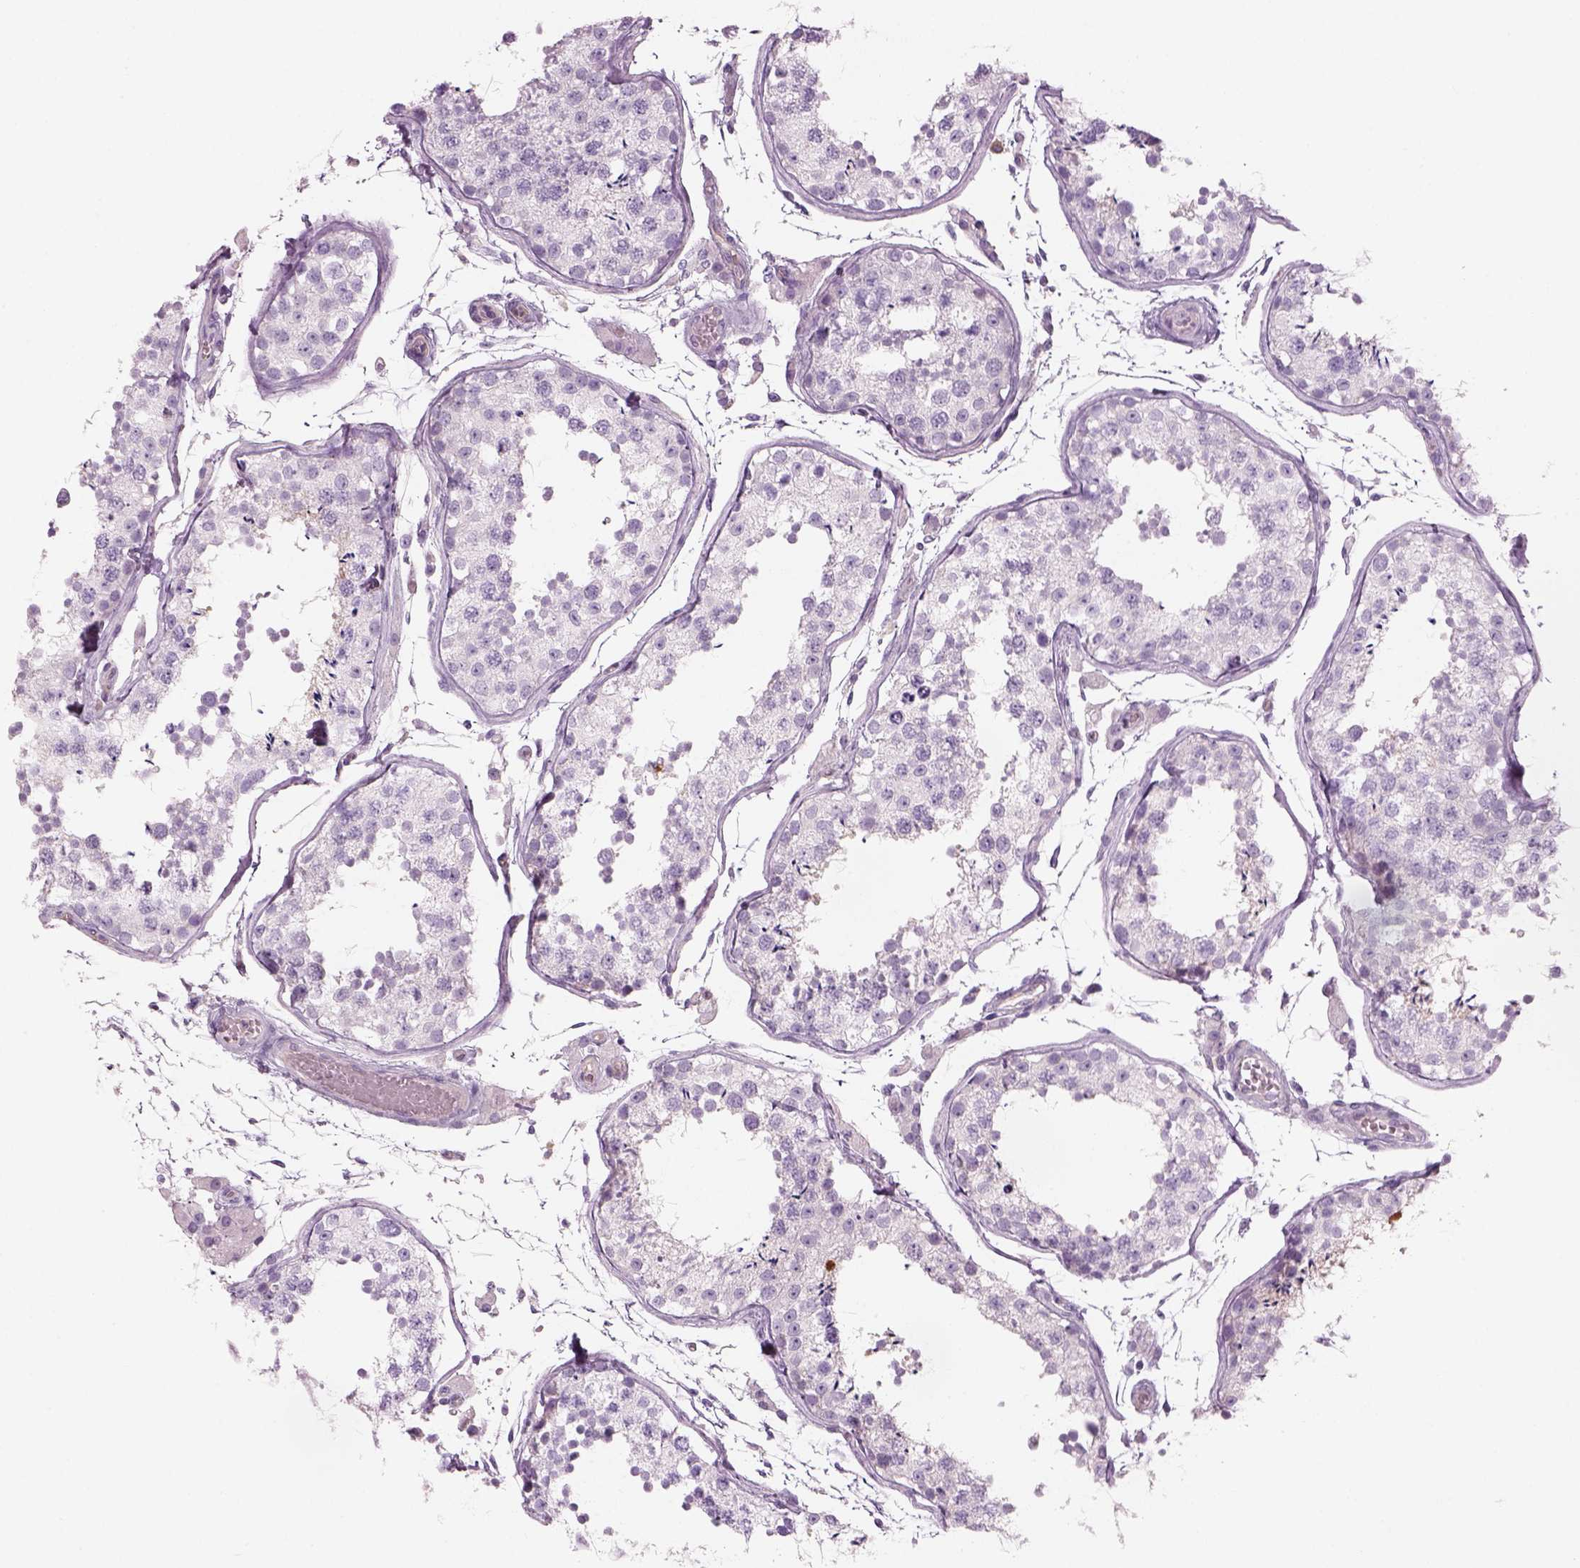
{"staining": {"intensity": "negative", "quantity": "none", "location": "none"}, "tissue": "testis", "cell_type": "Cells in seminiferous ducts", "image_type": "normal", "snomed": [{"axis": "morphology", "description": "Normal tissue, NOS"}, {"axis": "topography", "description": "Testis"}], "caption": "Immunohistochemical staining of normal human testis exhibits no significant expression in cells in seminiferous ducts.", "gene": "SLC1A7", "patient": {"sex": "male", "age": 29}}